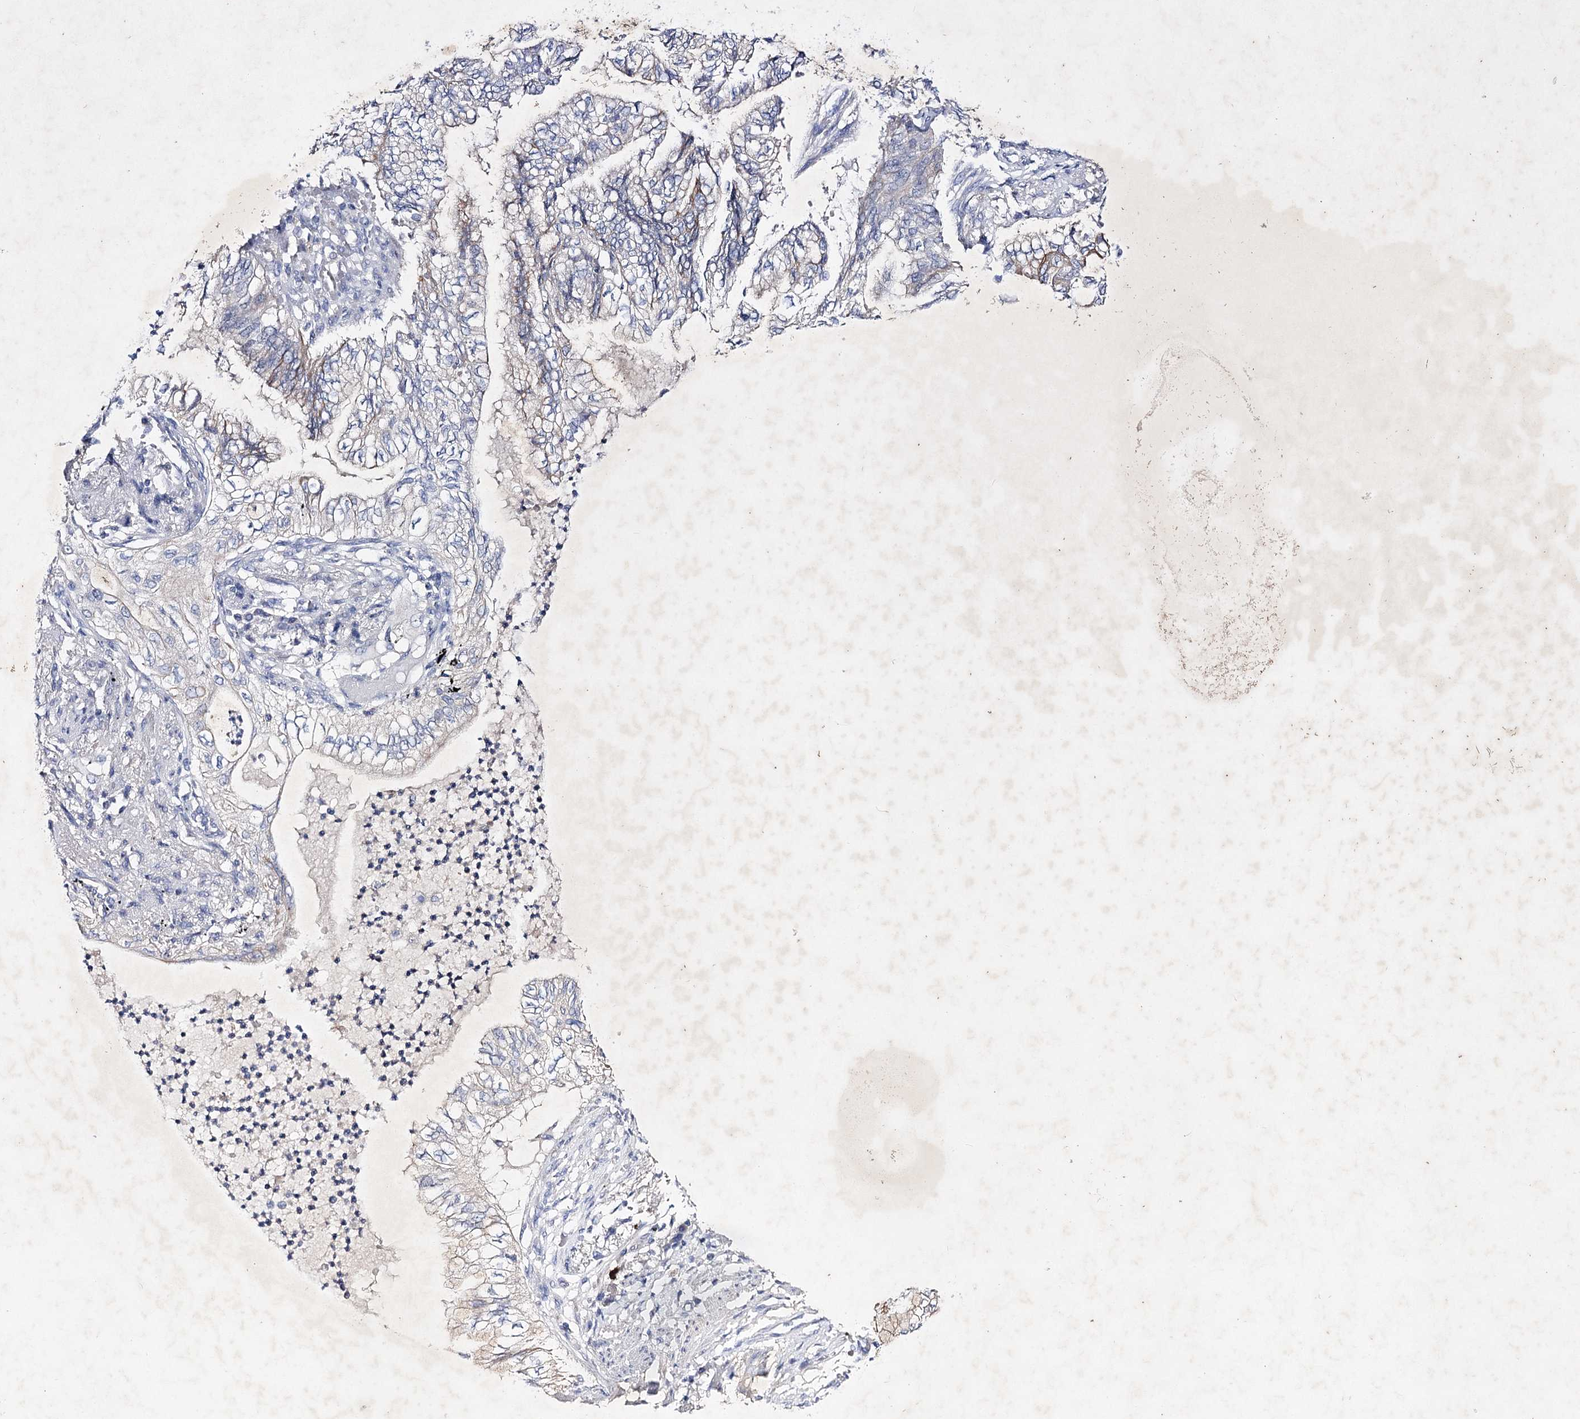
{"staining": {"intensity": "negative", "quantity": "none", "location": "none"}, "tissue": "lung cancer", "cell_type": "Tumor cells", "image_type": "cancer", "snomed": [{"axis": "morphology", "description": "Adenocarcinoma, NOS"}, {"axis": "topography", "description": "Lung"}], "caption": "This is a micrograph of immunohistochemistry staining of lung cancer (adenocarcinoma), which shows no staining in tumor cells.", "gene": "COX15", "patient": {"sex": "female", "age": 70}}